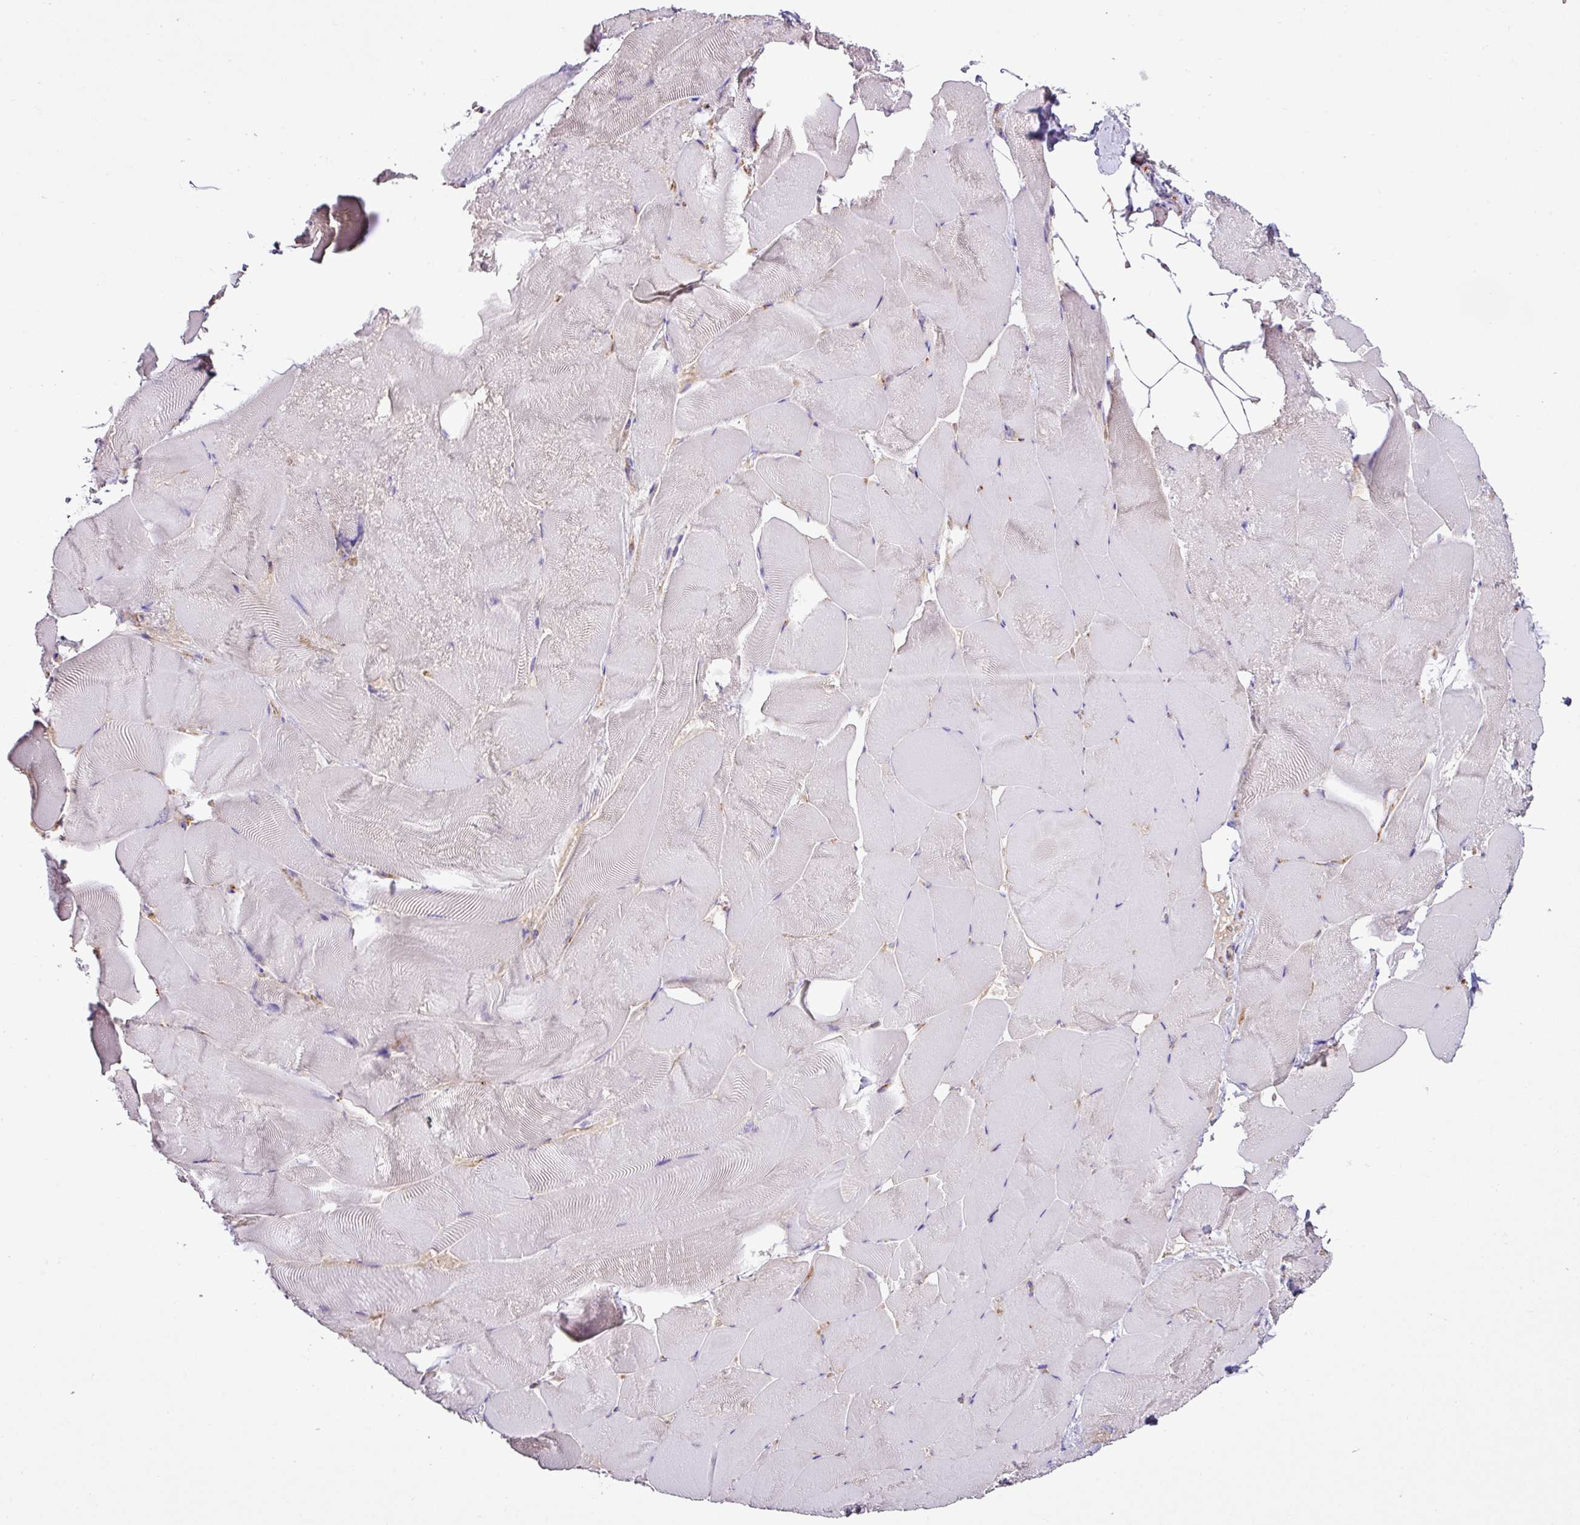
{"staining": {"intensity": "negative", "quantity": "none", "location": "none"}, "tissue": "skeletal muscle", "cell_type": "Myocytes", "image_type": "normal", "snomed": [{"axis": "morphology", "description": "Normal tissue, NOS"}, {"axis": "topography", "description": "Skeletal muscle"}], "caption": "This is a micrograph of immunohistochemistry staining of normal skeletal muscle, which shows no expression in myocytes. (DAB (3,3'-diaminobenzidine) immunohistochemistry (IHC) with hematoxylin counter stain).", "gene": "EME2", "patient": {"sex": "female", "age": 64}}